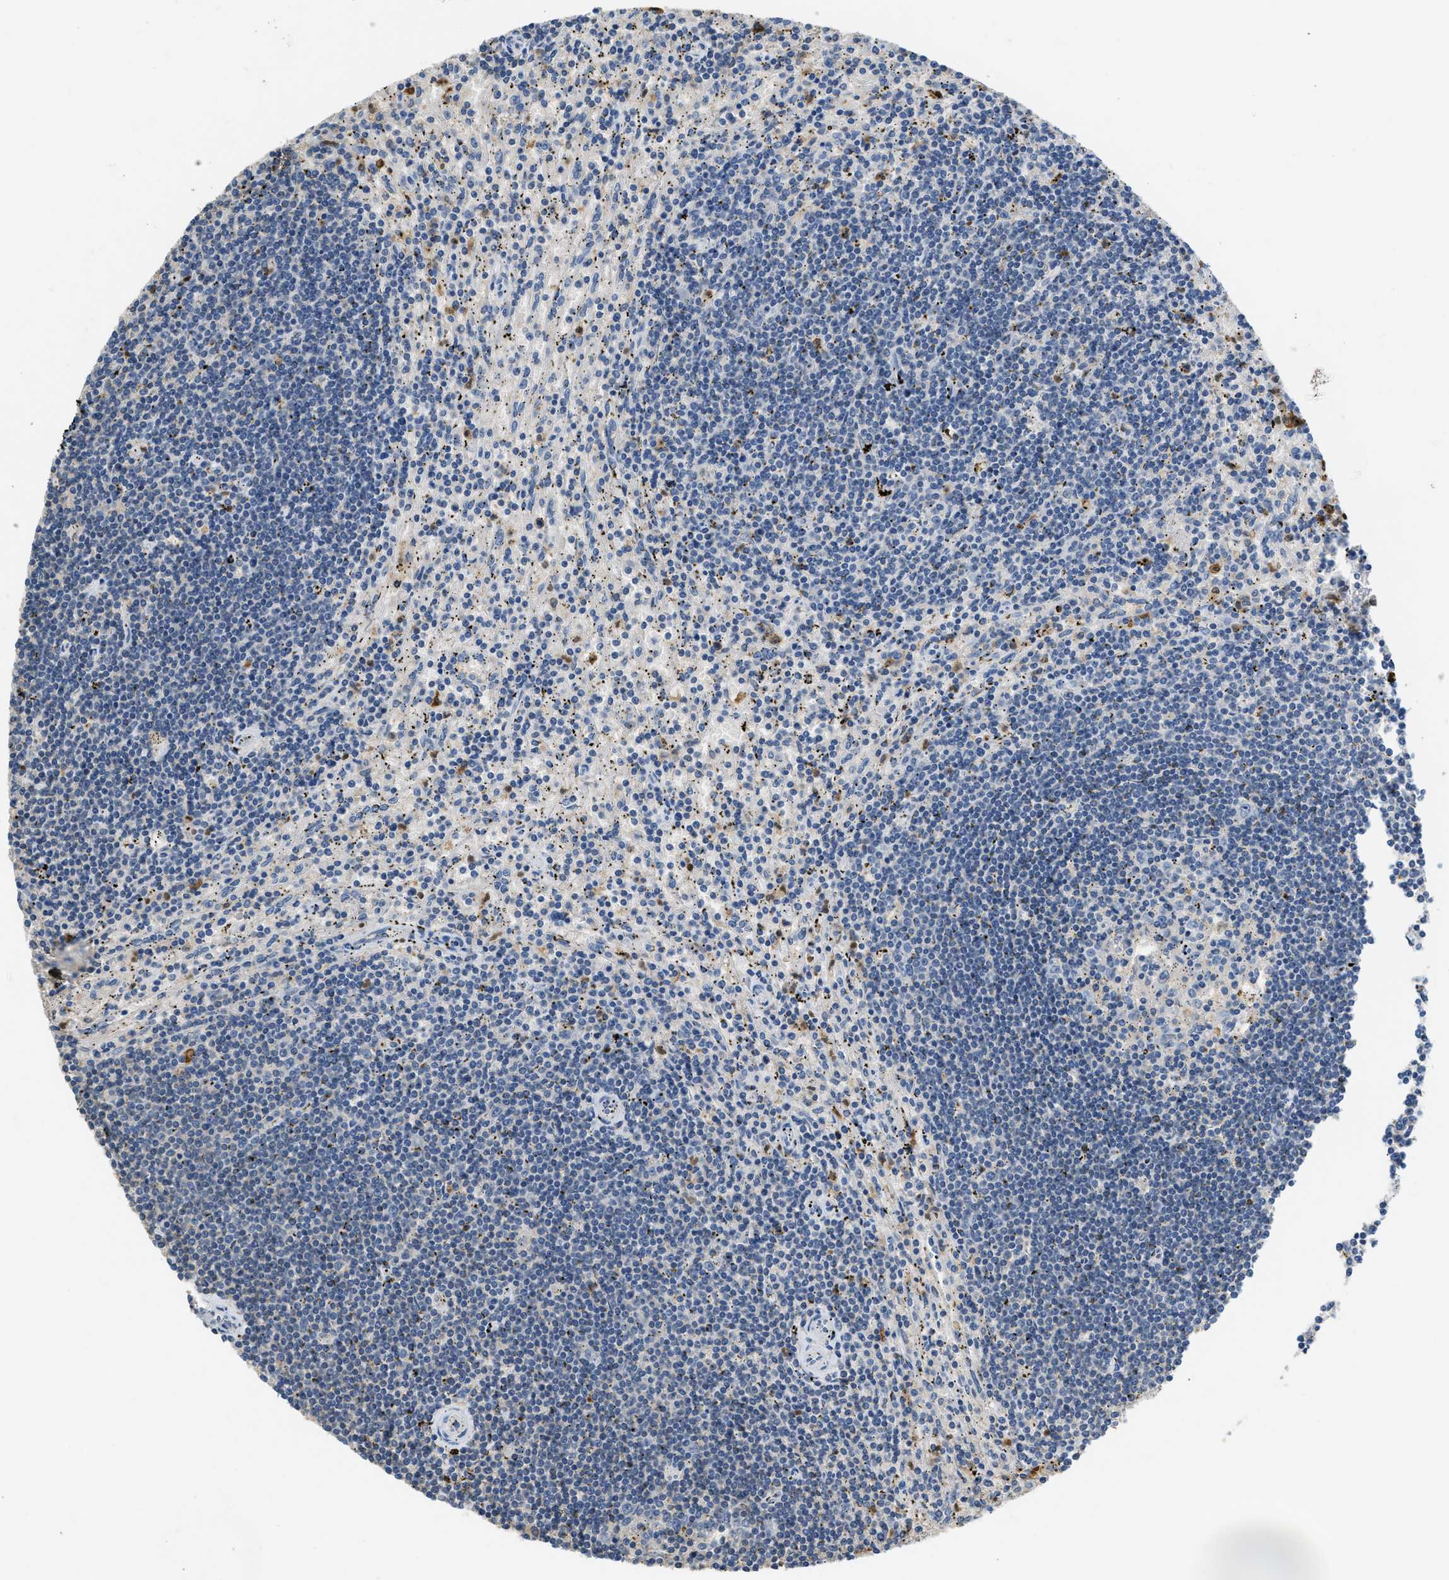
{"staining": {"intensity": "negative", "quantity": "none", "location": "none"}, "tissue": "lymphoma", "cell_type": "Tumor cells", "image_type": "cancer", "snomed": [{"axis": "morphology", "description": "Malignant lymphoma, non-Hodgkin's type, Low grade"}, {"axis": "topography", "description": "Spleen"}], "caption": "Tumor cells are negative for brown protein staining in lymphoma. Nuclei are stained in blue.", "gene": "SERPINB1", "patient": {"sex": "male", "age": 76}}